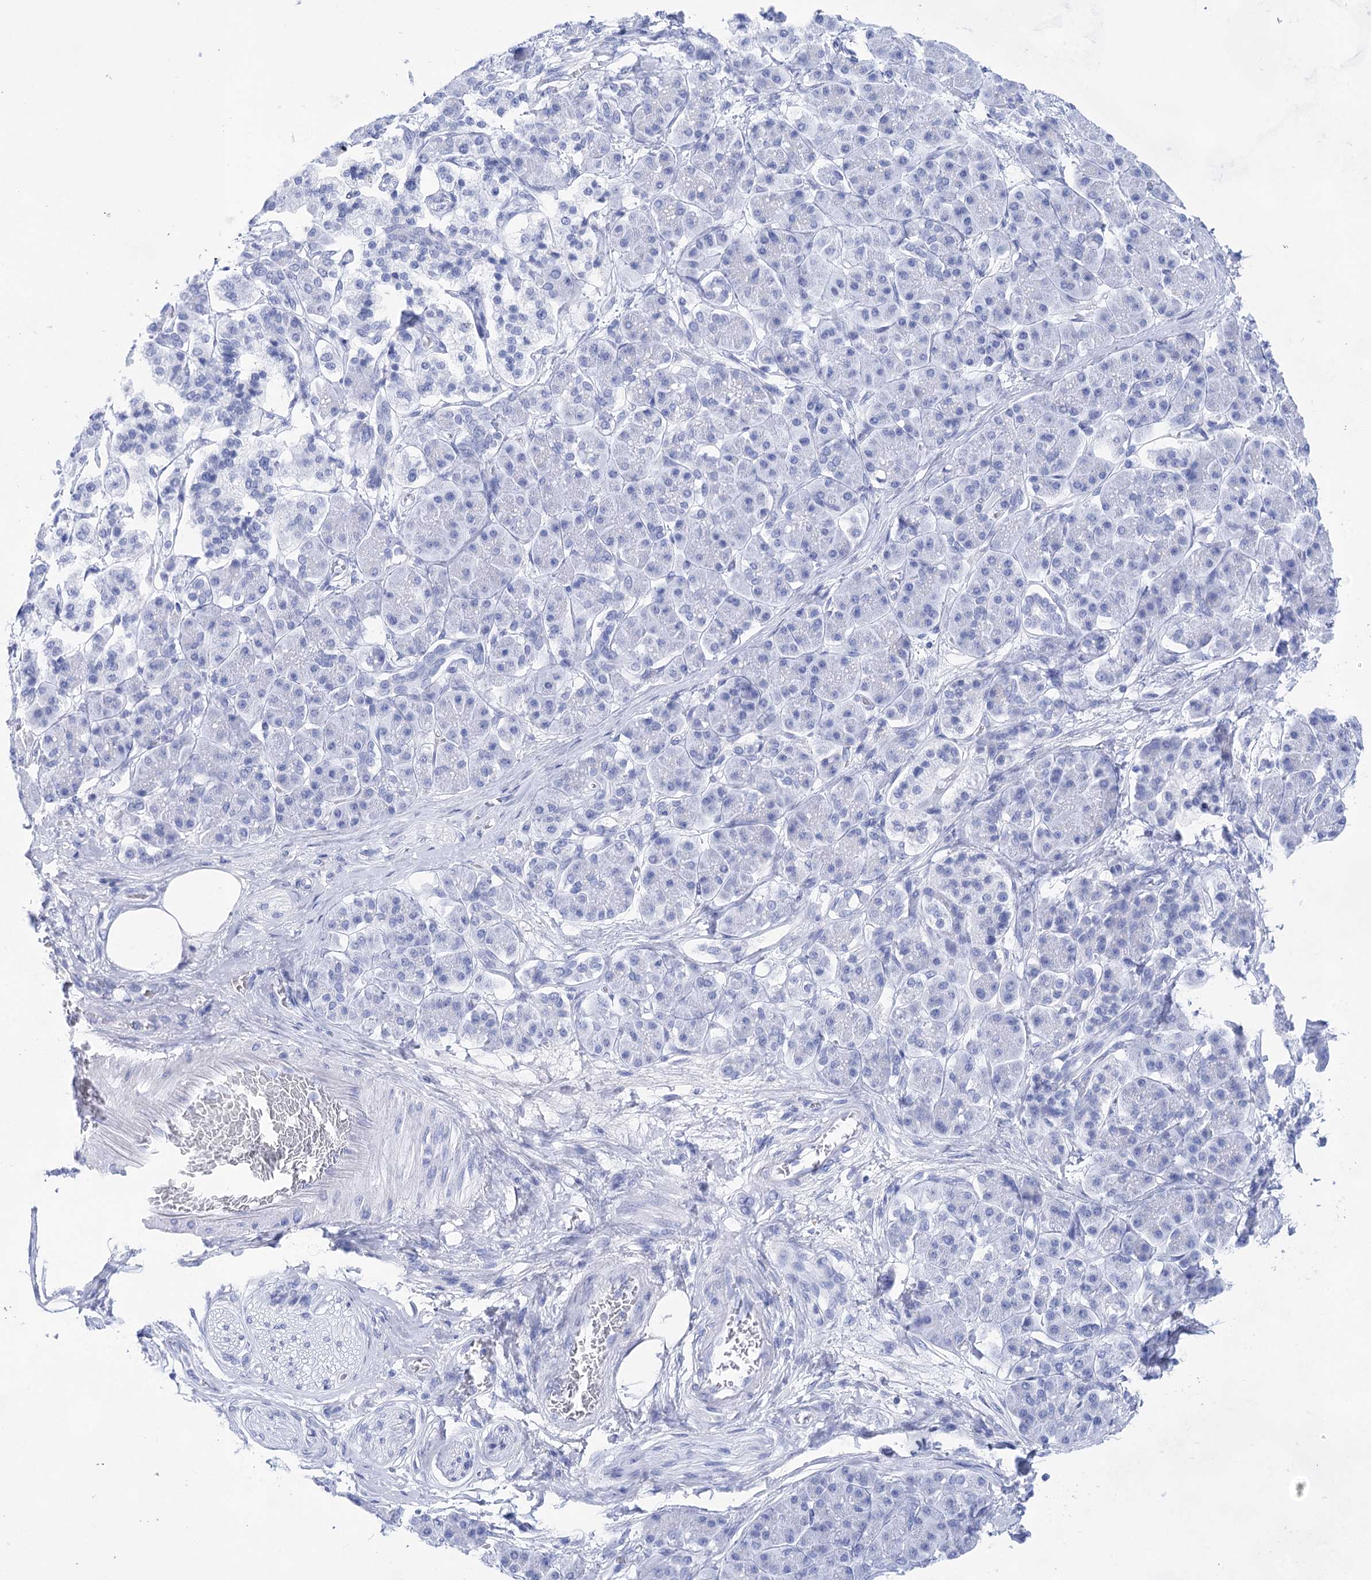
{"staining": {"intensity": "negative", "quantity": "none", "location": "none"}, "tissue": "pancreatic cancer", "cell_type": "Tumor cells", "image_type": "cancer", "snomed": [{"axis": "morphology", "description": "Adenocarcinoma, NOS"}, {"axis": "topography", "description": "Pancreas"}], "caption": "This is an immunohistochemistry histopathology image of adenocarcinoma (pancreatic). There is no expression in tumor cells.", "gene": "LALBA", "patient": {"sex": "female", "age": 61}}